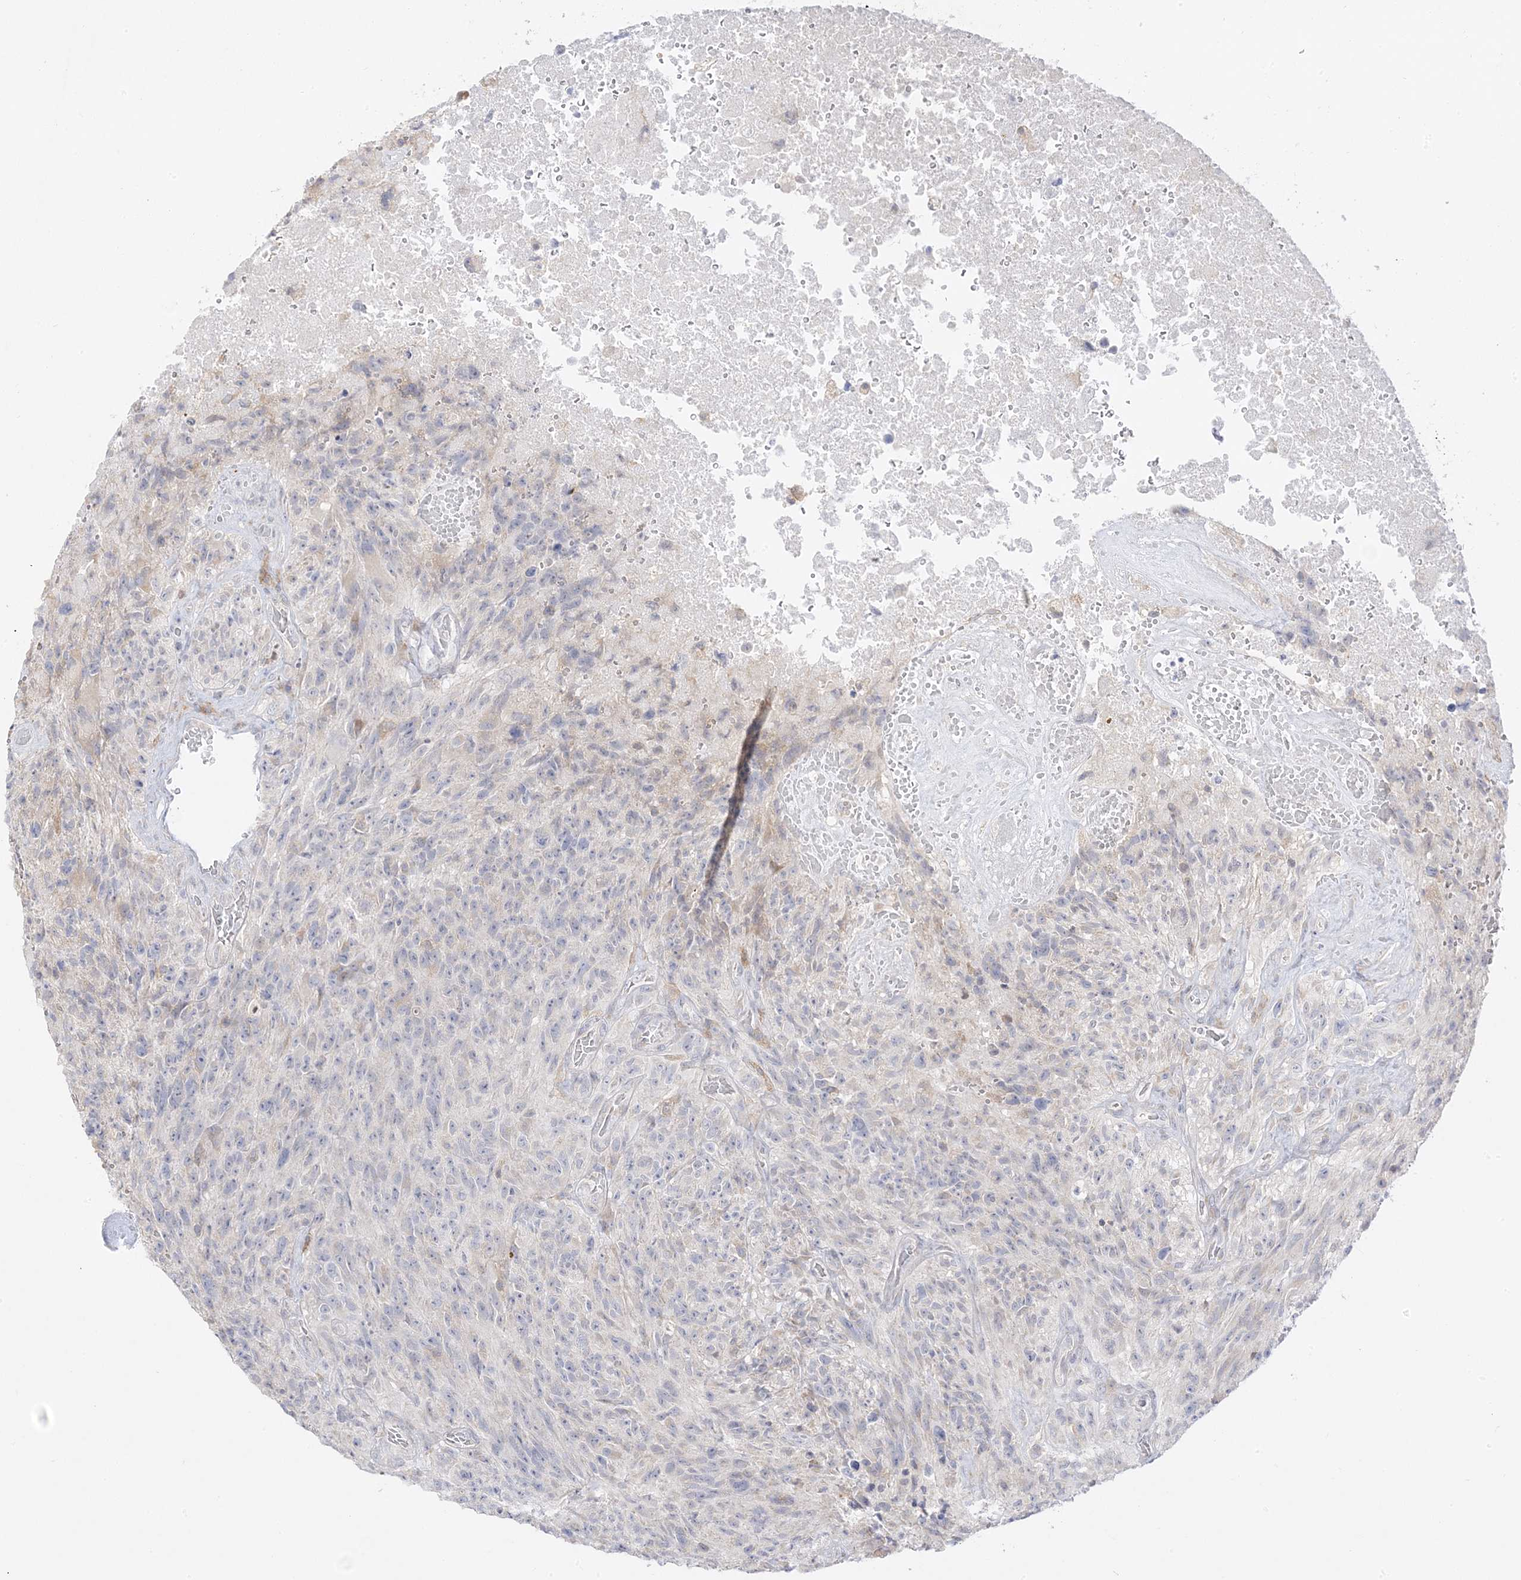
{"staining": {"intensity": "negative", "quantity": "none", "location": "none"}, "tissue": "glioma", "cell_type": "Tumor cells", "image_type": "cancer", "snomed": [{"axis": "morphology", "description": "Glioma, malignant, High grade"}, {"axis": "topography", "description": "Brain"}], "caption": "Immunohistochemical staining of human glioma shows no significant staining in tumor cells.", "gene": "C2CD2", "patient": {"sex": "male", "age": 69}}